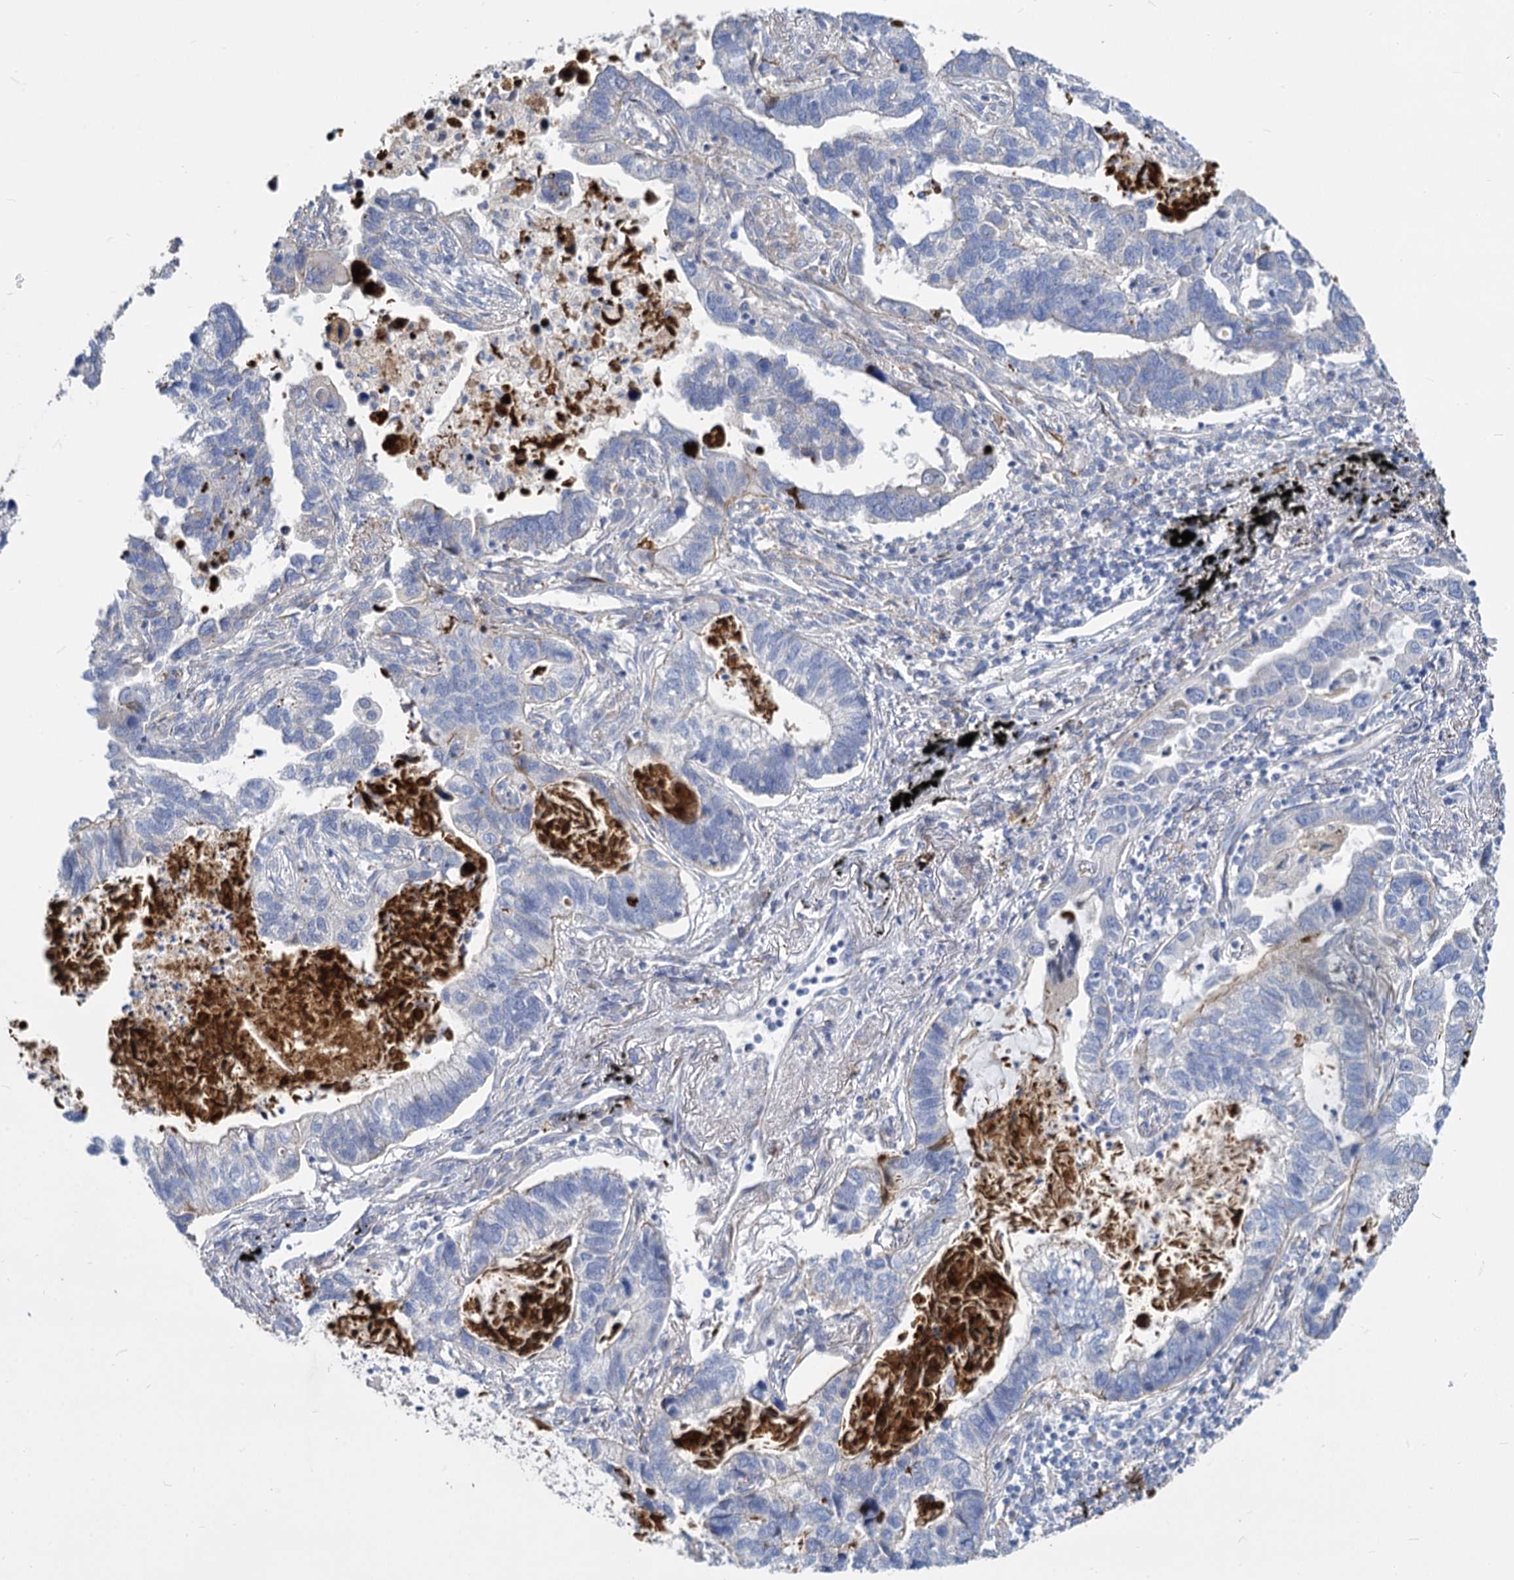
{"staining": {"intensity": "negative", "quantity": "none", "location": "none"}, "tissue": "lung cancer", "cell_type": "Tumor cells", "image_type": "cancer", "snomed": [{"axis": "morphology", "description": "Adenocarcinoma, NOS"}, {"axis": "topography", "description": "Lung"}], "caption": "IHC of human adenocarcinoma (lung) reveals no positivity in tumor cells.", "gene": "TRIM77", "patient": {"sex": "male", "age": 67}}